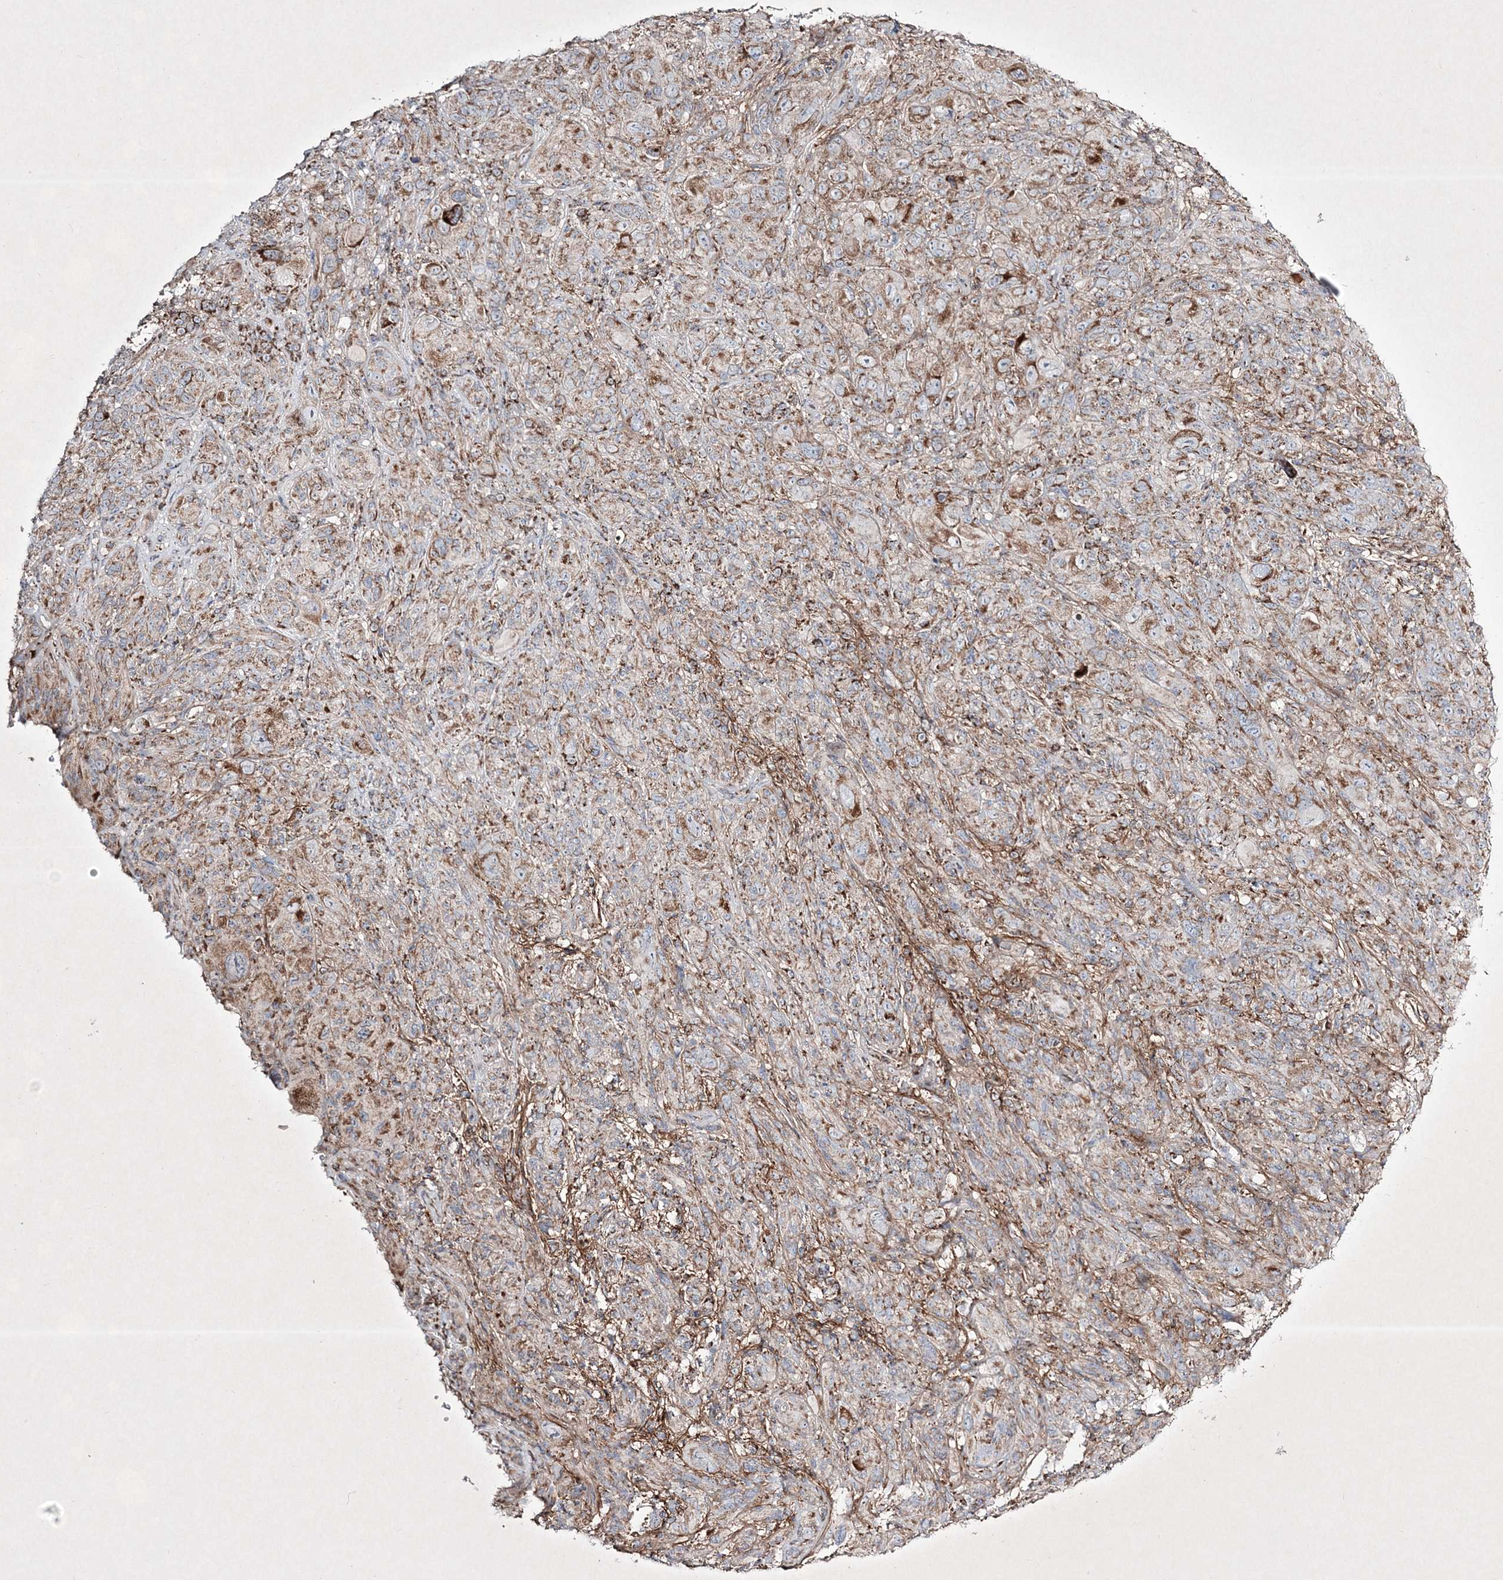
{"staining": {"intensity": "weak", "quantity": ">75%", "location": "cytoplasmic/membranous"}, "tissue": "melanoma", "cell_type": "Tumor cells", "image_type": "cancer", "snomed": [{"axis": "morphology", "description": "Malignant melanoma, NOS"}, {"axis": "topography", "description": "Skin of head"}], "caption": "Immunohistochemical staining of melanoma demonstrates low levels of weak cytoplasmic/membranous expression in approximately >75% of tumor cells. The staining was performed using DAB (3,3'-diaminobenzidine) to visualize the protein expression in brown, while the nuclei were stained in blue with hematoxylin (Magnification: 20x).", "gene": "RICTOR", "patient": {"sex": "male", "age": 96}}